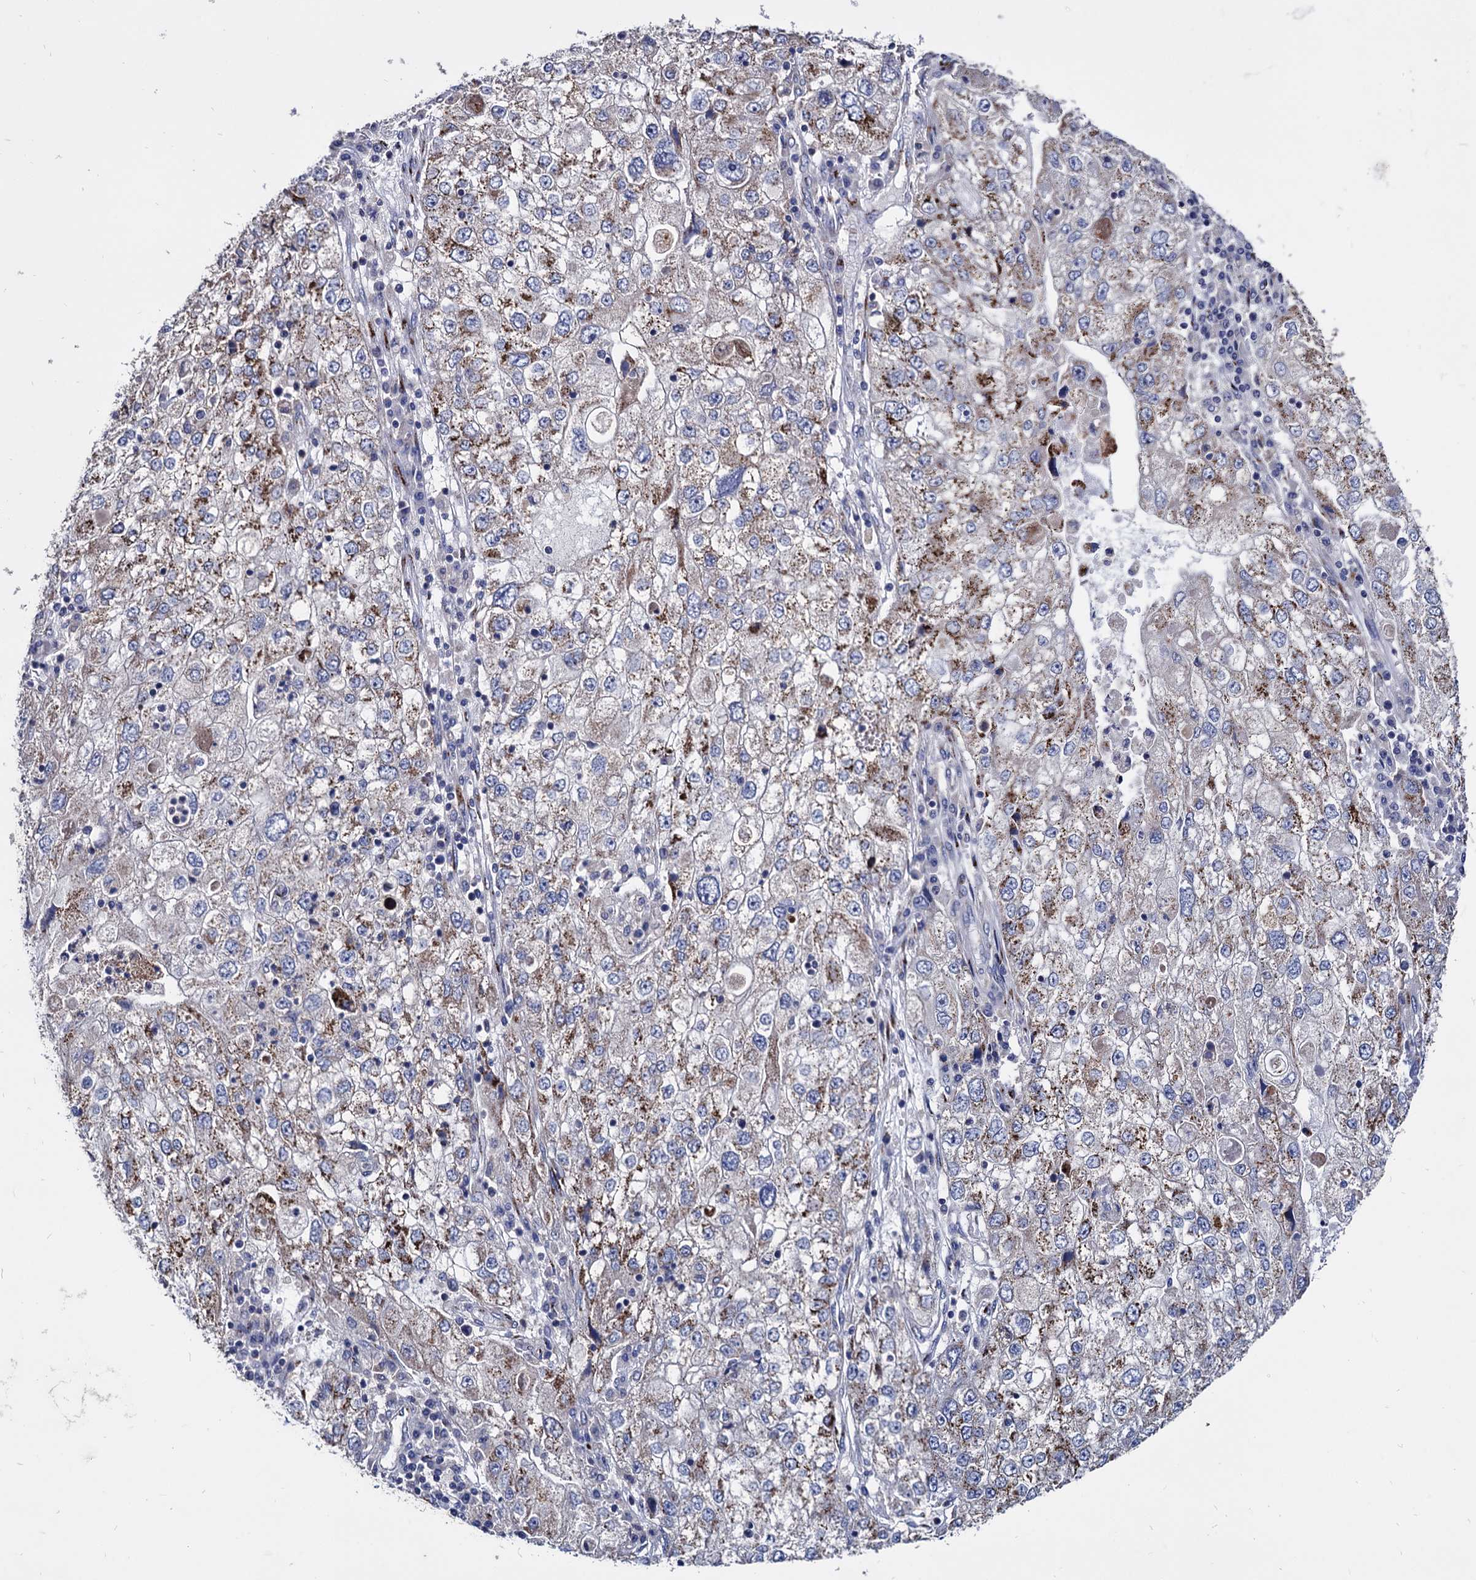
{"staining": {"intensity": "strong", "quantity": "25%-75%", "location": "cytoplasmic/membranous"}, "tissue": "endometrial cancer", "cell_type": "Tumor cells", "image_type": "cancer", "snomed": [{"axis": "morphology", "description": "Adenocarcinoma, NOS"}, {"axis": "topography", "description": "Endometrium"}], "caption": "A brown stain labels strong cytoplasmic/membranous positivity of a protein in endometrial cancer (adenocarcinoma) tumor cells. Using DAB (3,3'-diaminobenzidine) (brown) and hematoxylin (blue) stains, captured at high magnification using brightfield microscopy.", "gene": "ESD", "patient": {"sex": "female", "age": 49}}